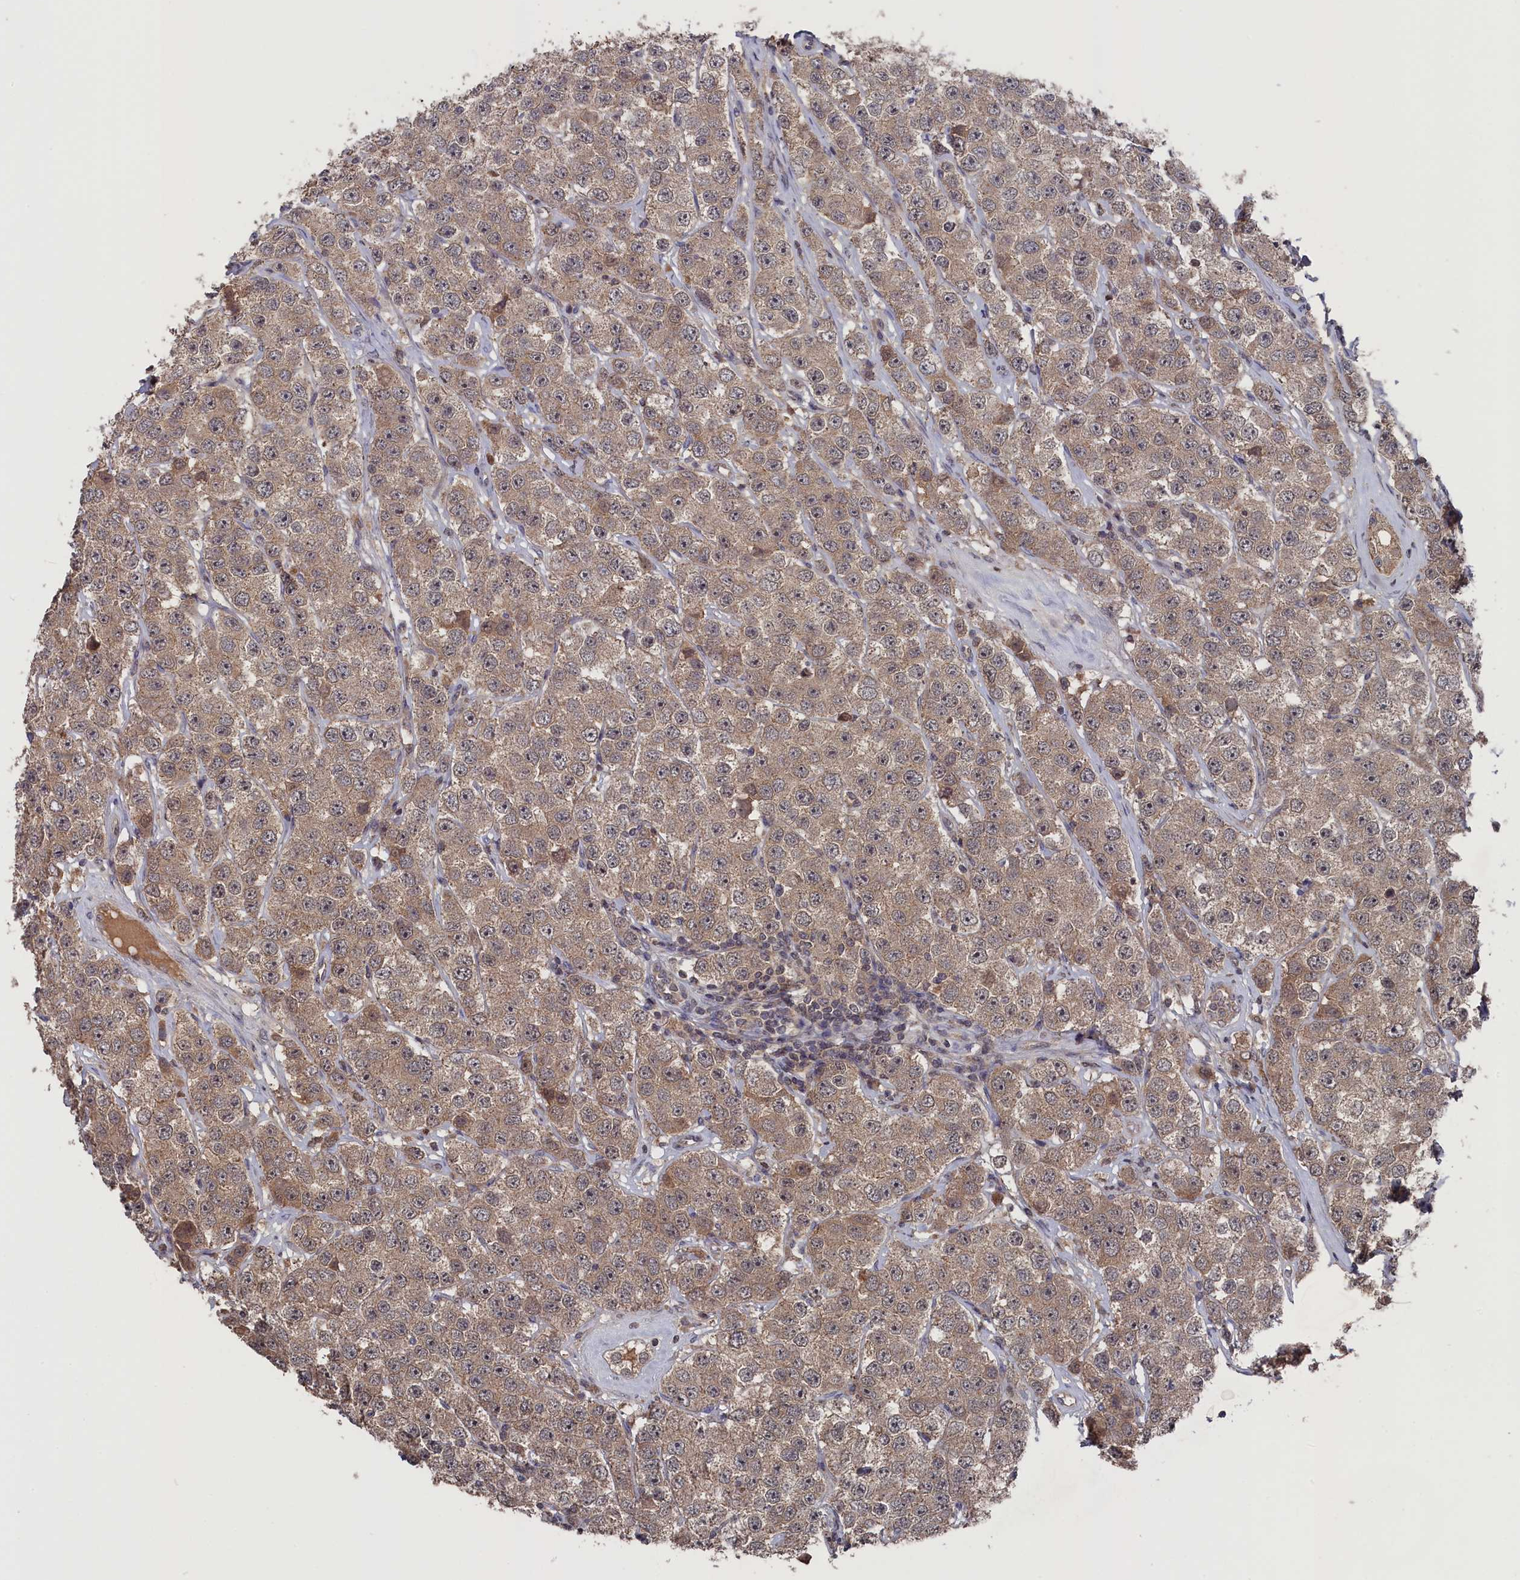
{"staining": {"intensity": "weak", "quantity": ">75%", "location": "cytoplasmic/membranous"}, "tissue": "testis cancer", "cell_type": "Tumor cells", "image_type": "cancer", "snomed": [{"axis": "morphology", "description": "Seminoma, NOS"}, {"axis": "topography", "description": "Testis"}], "caption": "Tumor cells show low levels of weak cytoplasmic/membranous positivity in approximately >75% of cells in human testis seminoma.", "gene": "TMC5", "patient": {"sex": "male", "age": 28}}